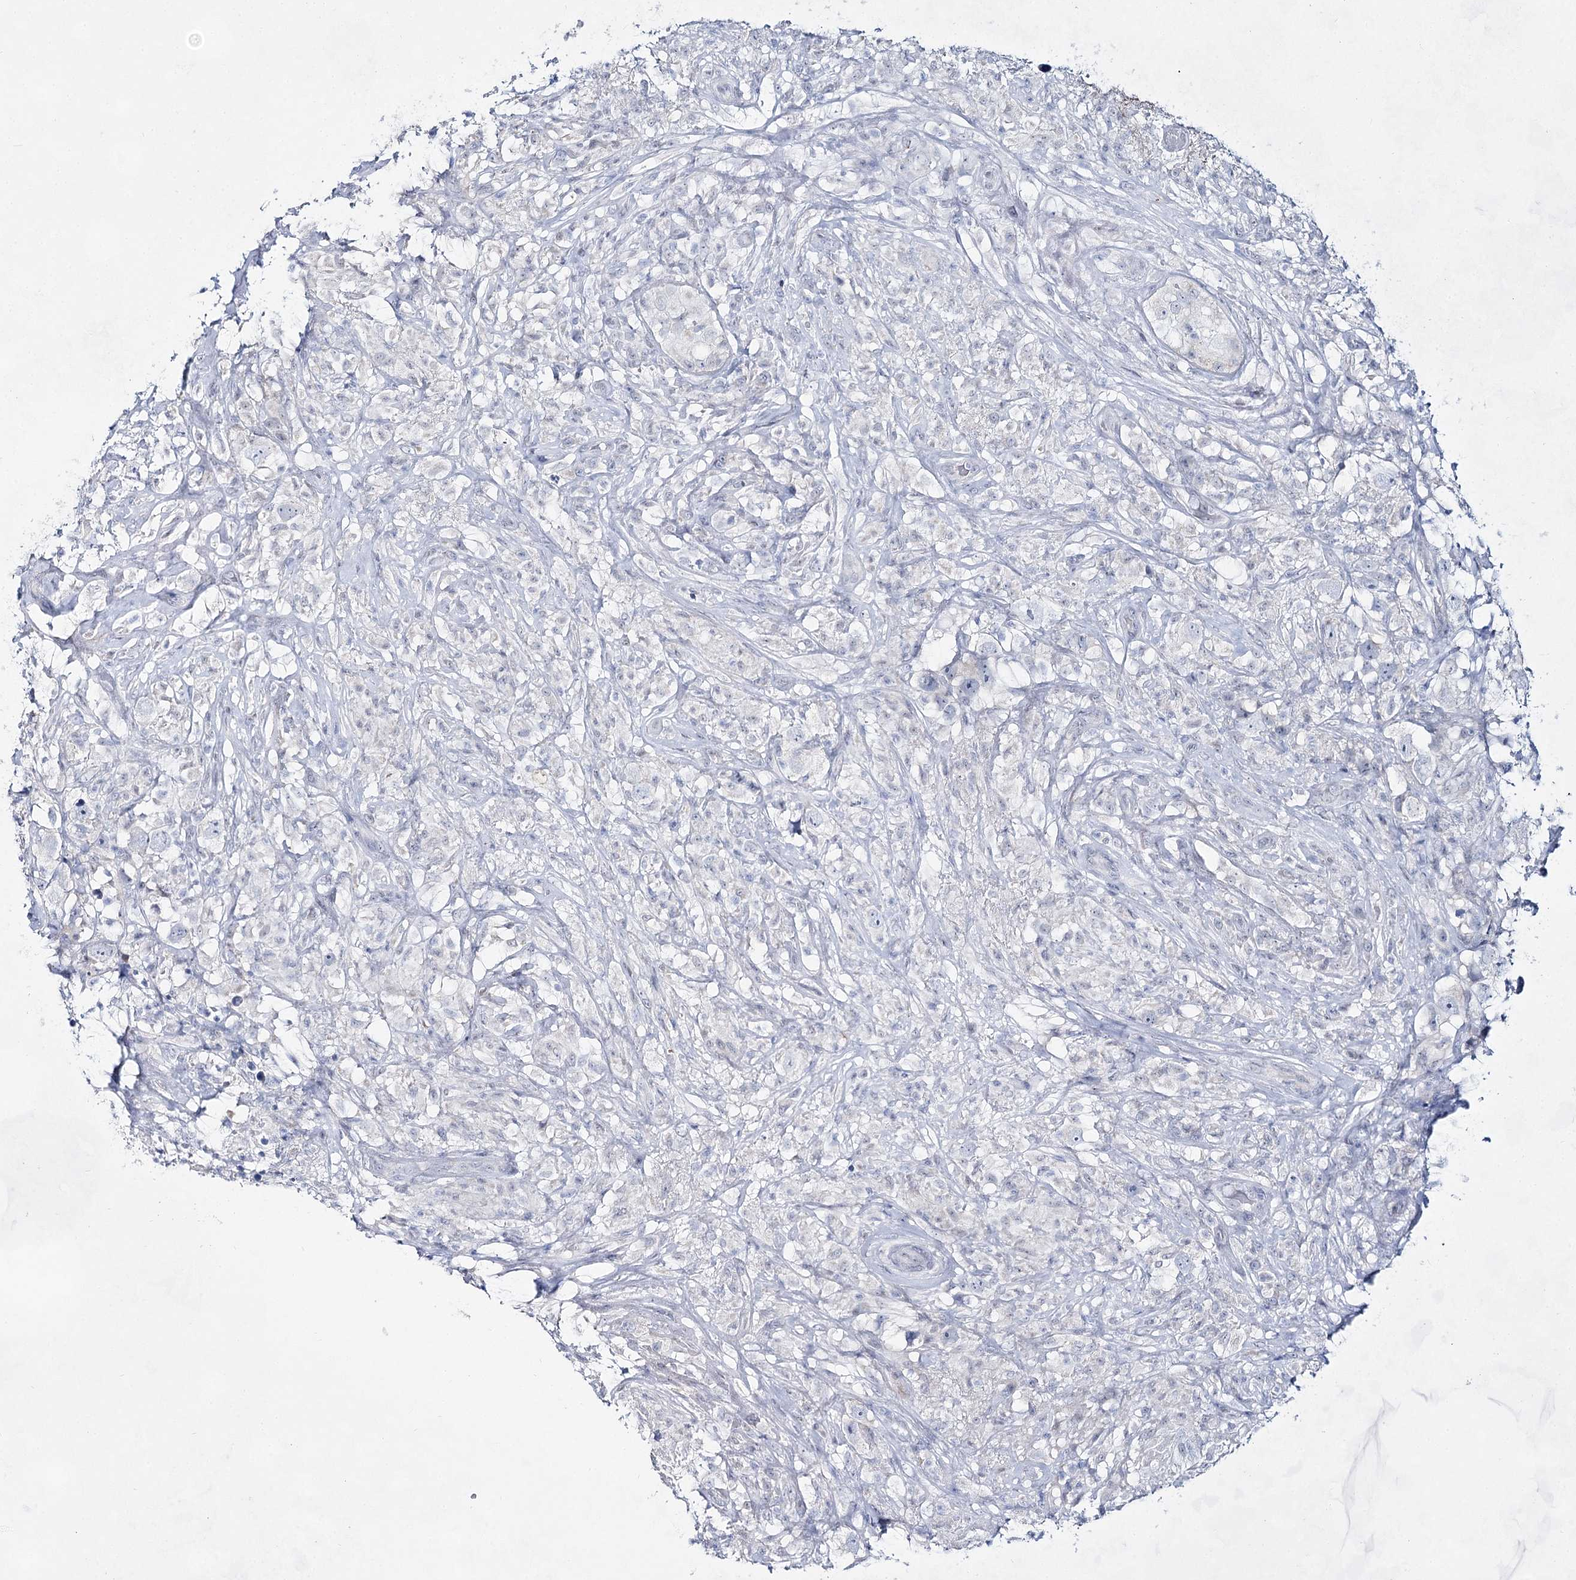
{"staining": {"intensity": "negative", "quantity": "none", "location": "none"}, "tissue": "testis cancer", "cell_type": "Tumor cells", "image_type": "cancer", "snomed": [{"axis": "morphology", "description": "Seminoma, NOS"}, {"axis": "topography", "description": "Testis"}], "caption": "IHC micrograph of neoplastic tissue: testis seminoma stained with DAB (3,3'-diaminobenzidine) displays no significant protein positivity in tumor cells. (Immunohistochemistry, brightfield microscopy, high magnification).", "gene": "BPHL", "patient": {"sex": "male", "age": 49}}